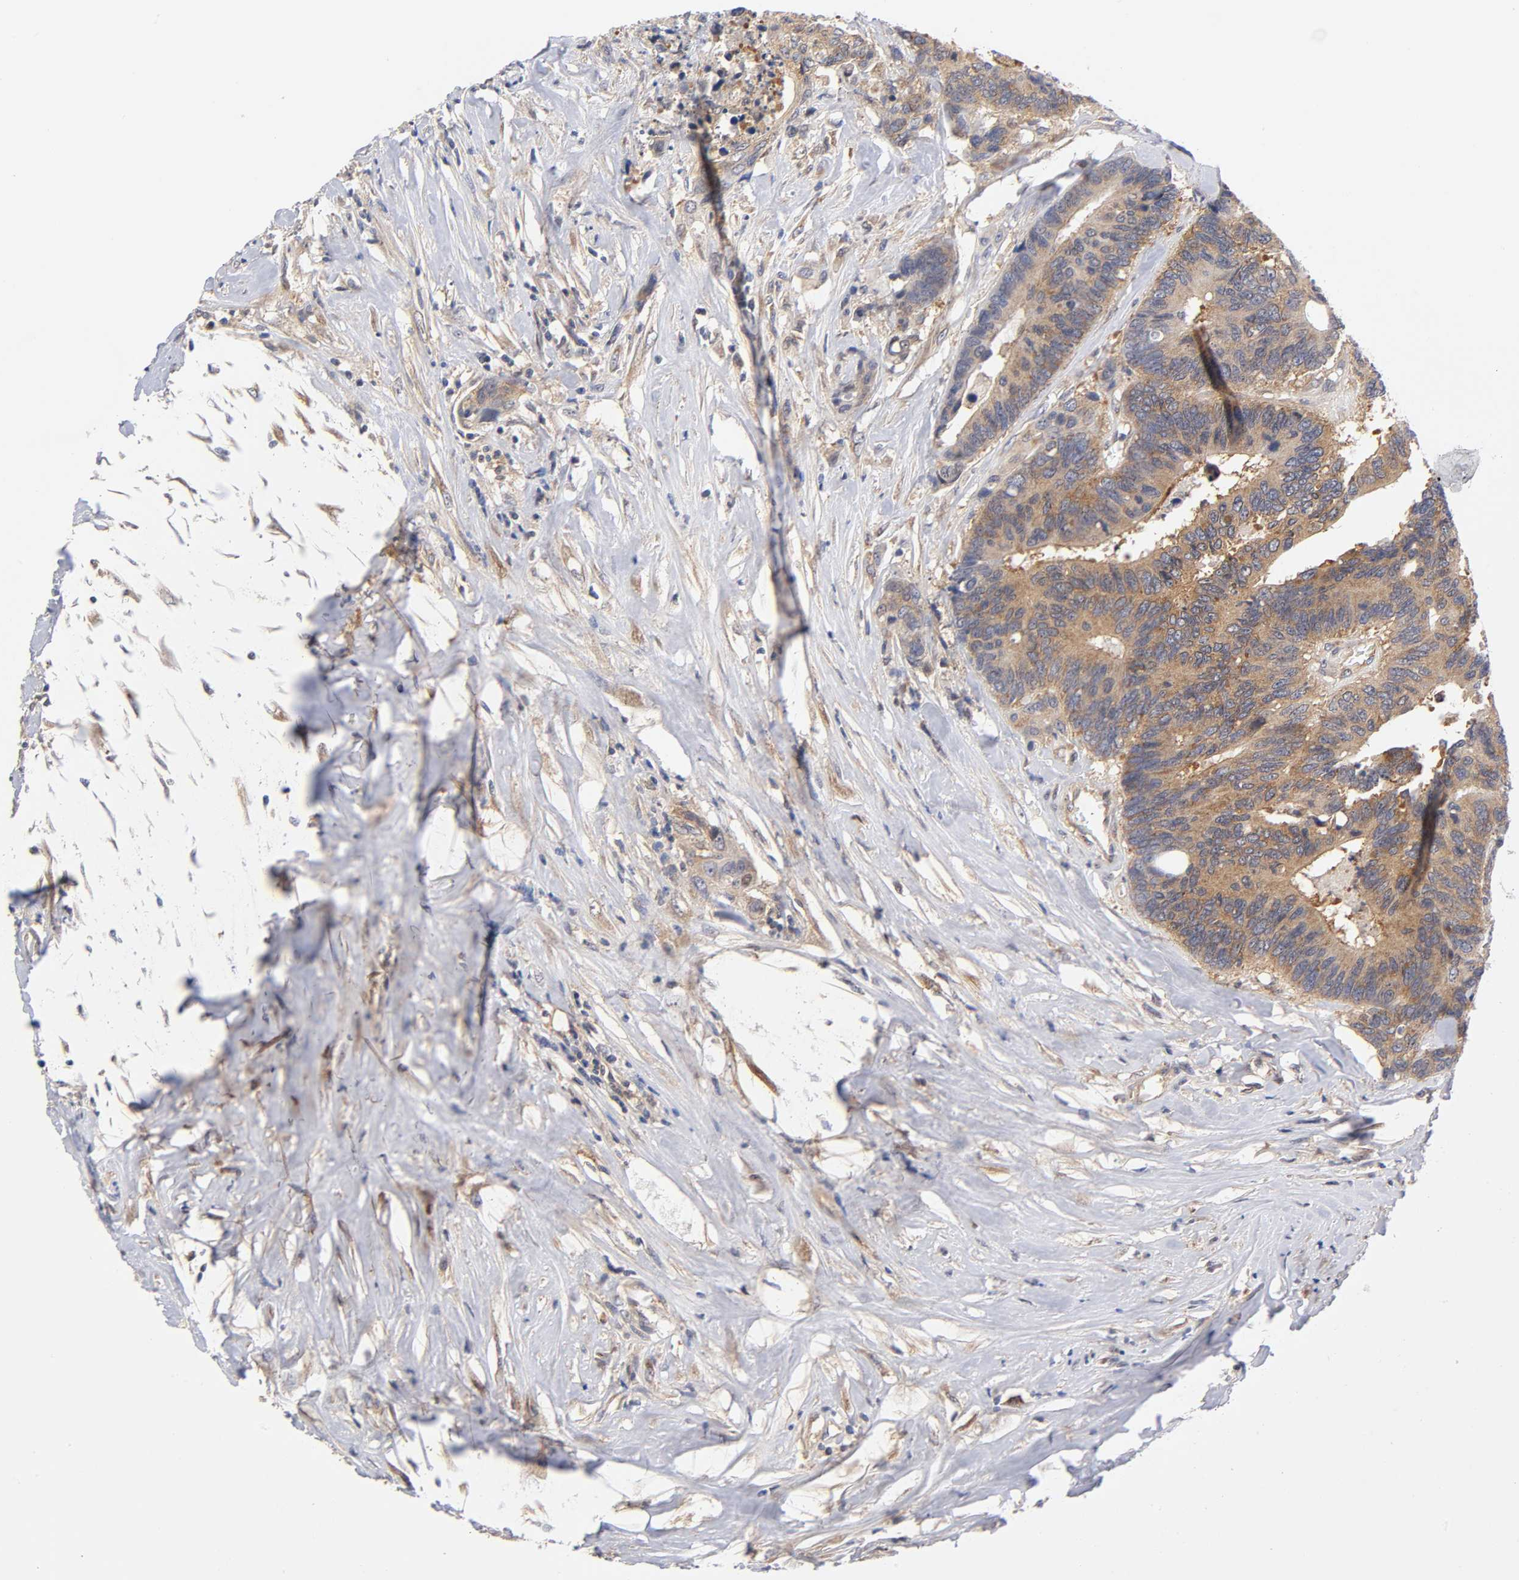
{"staining": {"intensity": "moderate", "quantity": ">75%", "location": "cytoplasmic/membranous"}, "tissue": "colorectal cancer", "cell_type": "Tumor cells", "image_type": "cancer", "snomed": [{"axis": "morphology", "description": "Adenocarcinoma, NOS"}, {"axis": "topography", "description": "Rectum"}], "caption": "Protein expression analysis of human colorectal cancer (adenocarcinoma) reveals moderate cytoplasmic/membranous positivity in approximately >75% of tumor cells.", "gene": "PAFAH1B1", "patient": {"sex": "male", "age": 55}}